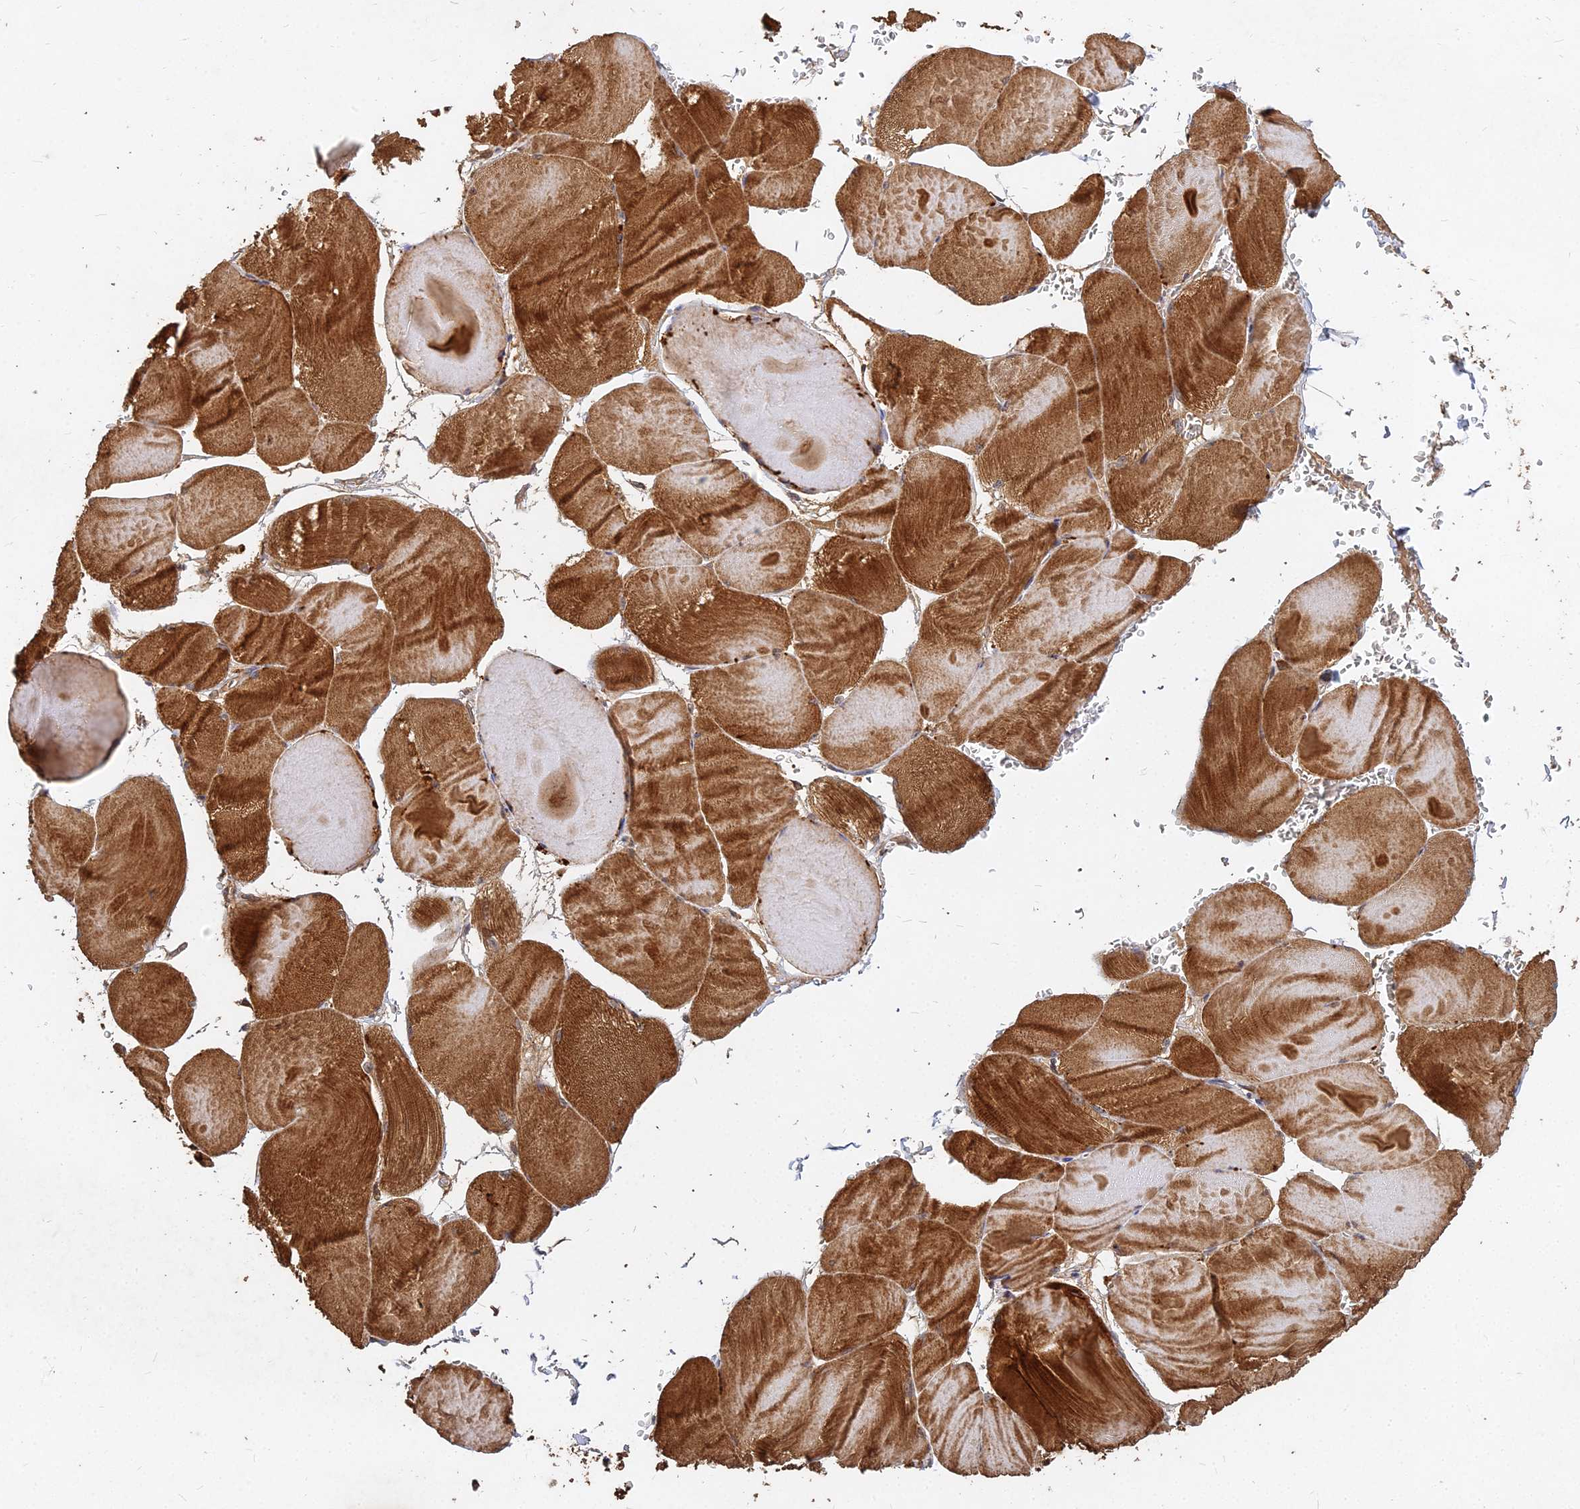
{"staining": {"intensity": "strong", "quantity": ">75%", "location": "cytoplasmic/membranous"}, "tissue": "skeletal muscle", "cell_type": "Myocytes", "image_type": "normal", "snomed": [{"axis": "morphology", "description": "Normal tissue, NOS"}, {"axis": "morphology", "description": "Basal cell carcinoma"}, {"axis": "topography", "description": "Skeletal muscle"}], "caption": "Strong cytoplasmic/membranous protein positivity is seen in about >75% of myocytes in skeletal muscle.", "gene": "UBE2W", "patient": {"sex": "female", "age": 64}}